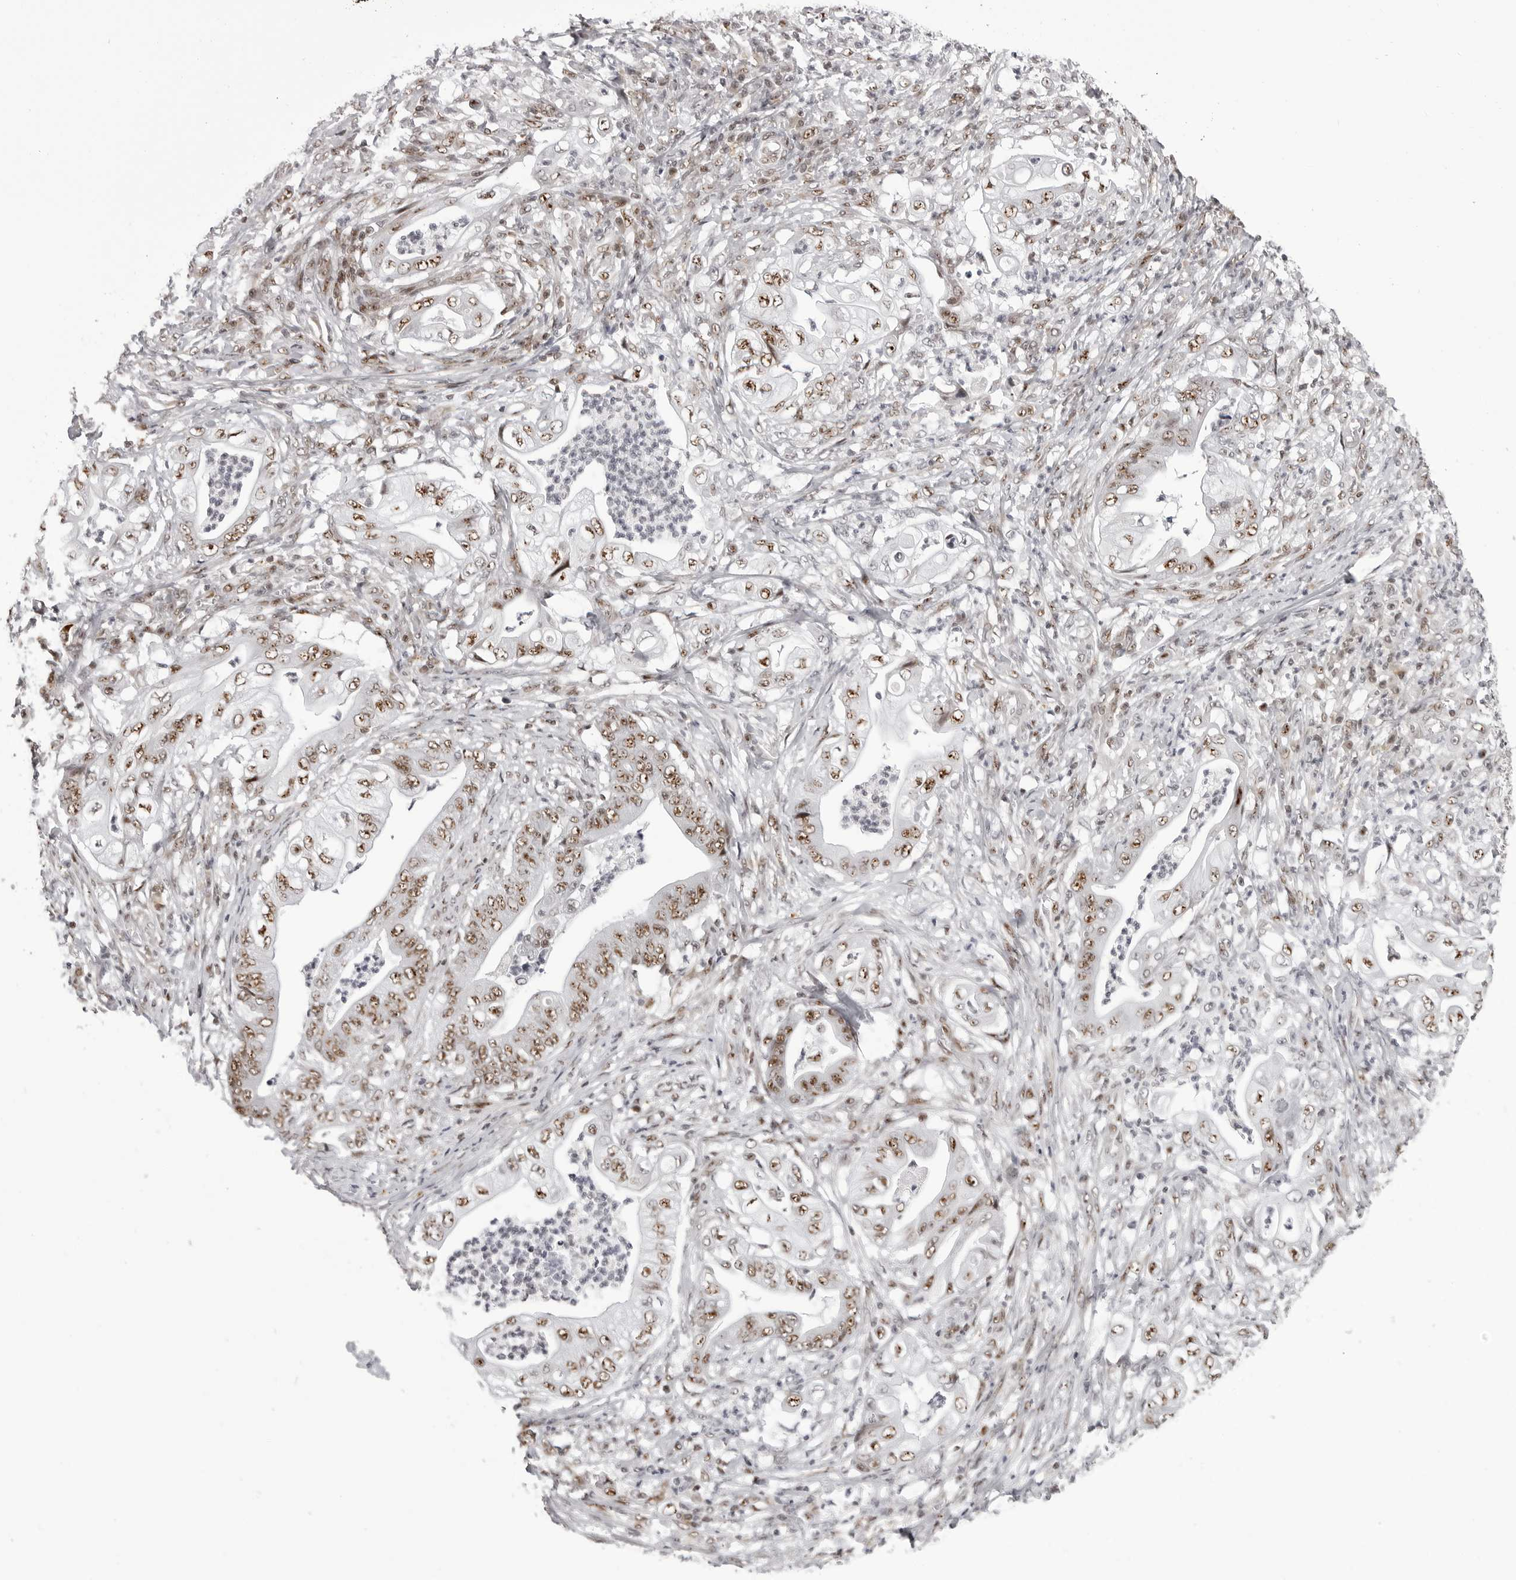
{"staining": {"intensity": "moderate", "quantity": ">75%", "location": "nuclear"}, "tissue": "stomach cancer", "cell_type": "Tumor cells", "image_type": "cancer", "snomed": [{"axis": "morphology", "description": "Adenocarcinoma, NOS"}, {"axis": "topography", "description": "Stomach"}], "caption": "IHC micrograph of stomach cancer stained for a protein (brown), which demonstrates medium levels of moderate nuclear positivity in approximately >75% of tumor cells.", "gene": "WRAP53", "patient": {"sex": "female", "age": 73}}